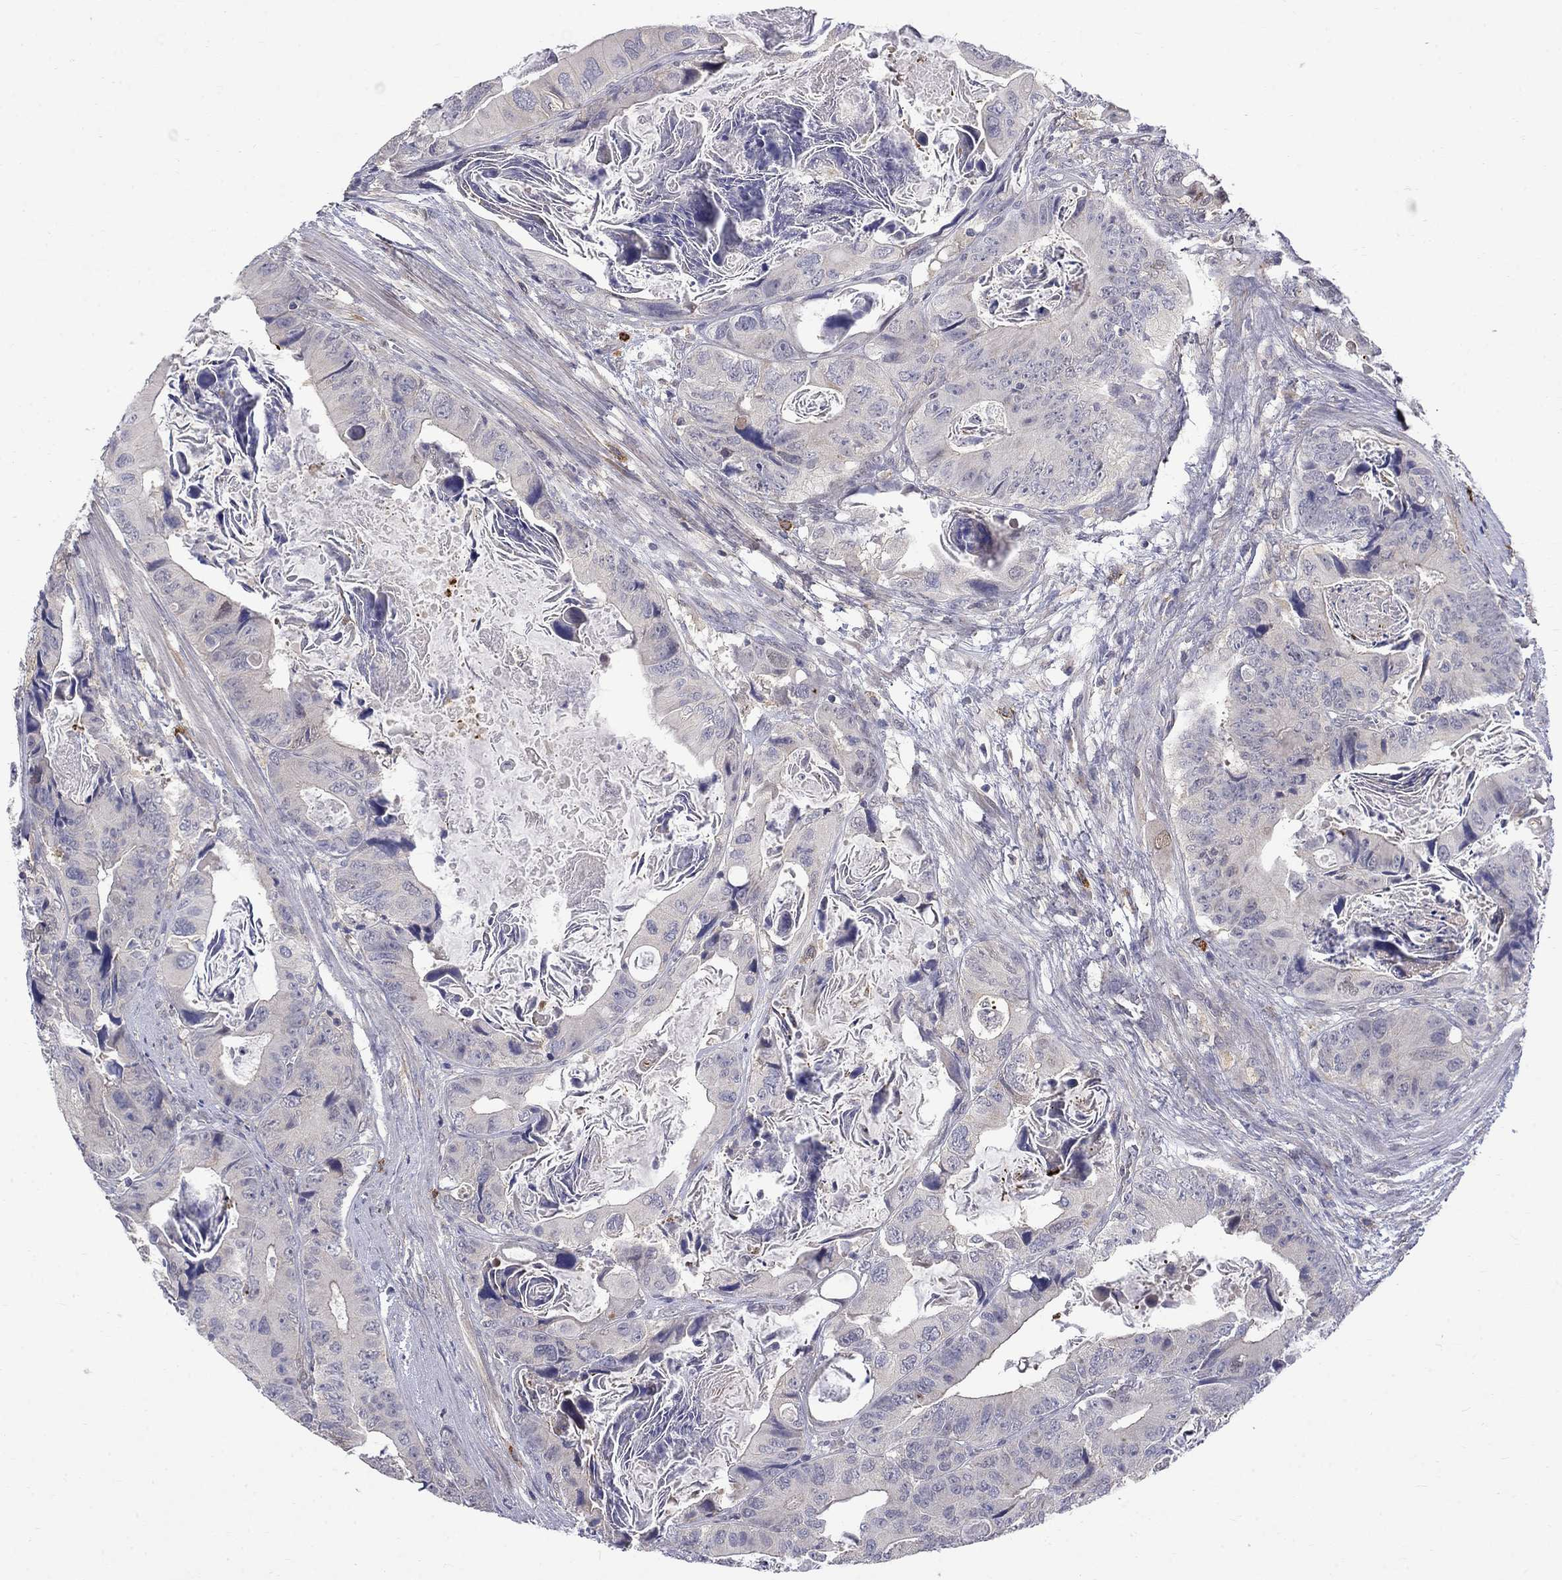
{"staining": {"intensity": "weak", "quantity": "<25%", "location": "cytoplasmic/membranous"}, "tissue": "colorectal cancer", "cell_type": "Tumor cells", "image_type": "cancer", "snomed": [{"axis": "morphology", "description": "Adenocarcinoma, NOS"}, {"axis": "topography", "description": "Rectum"}], "caption": "Immunohistochemistry of human adenocarcinoma (colorectal) reveals no staining in tumor cells.", "gene": "PCBP3", "patient": {"sex": "male", "age": 64}}